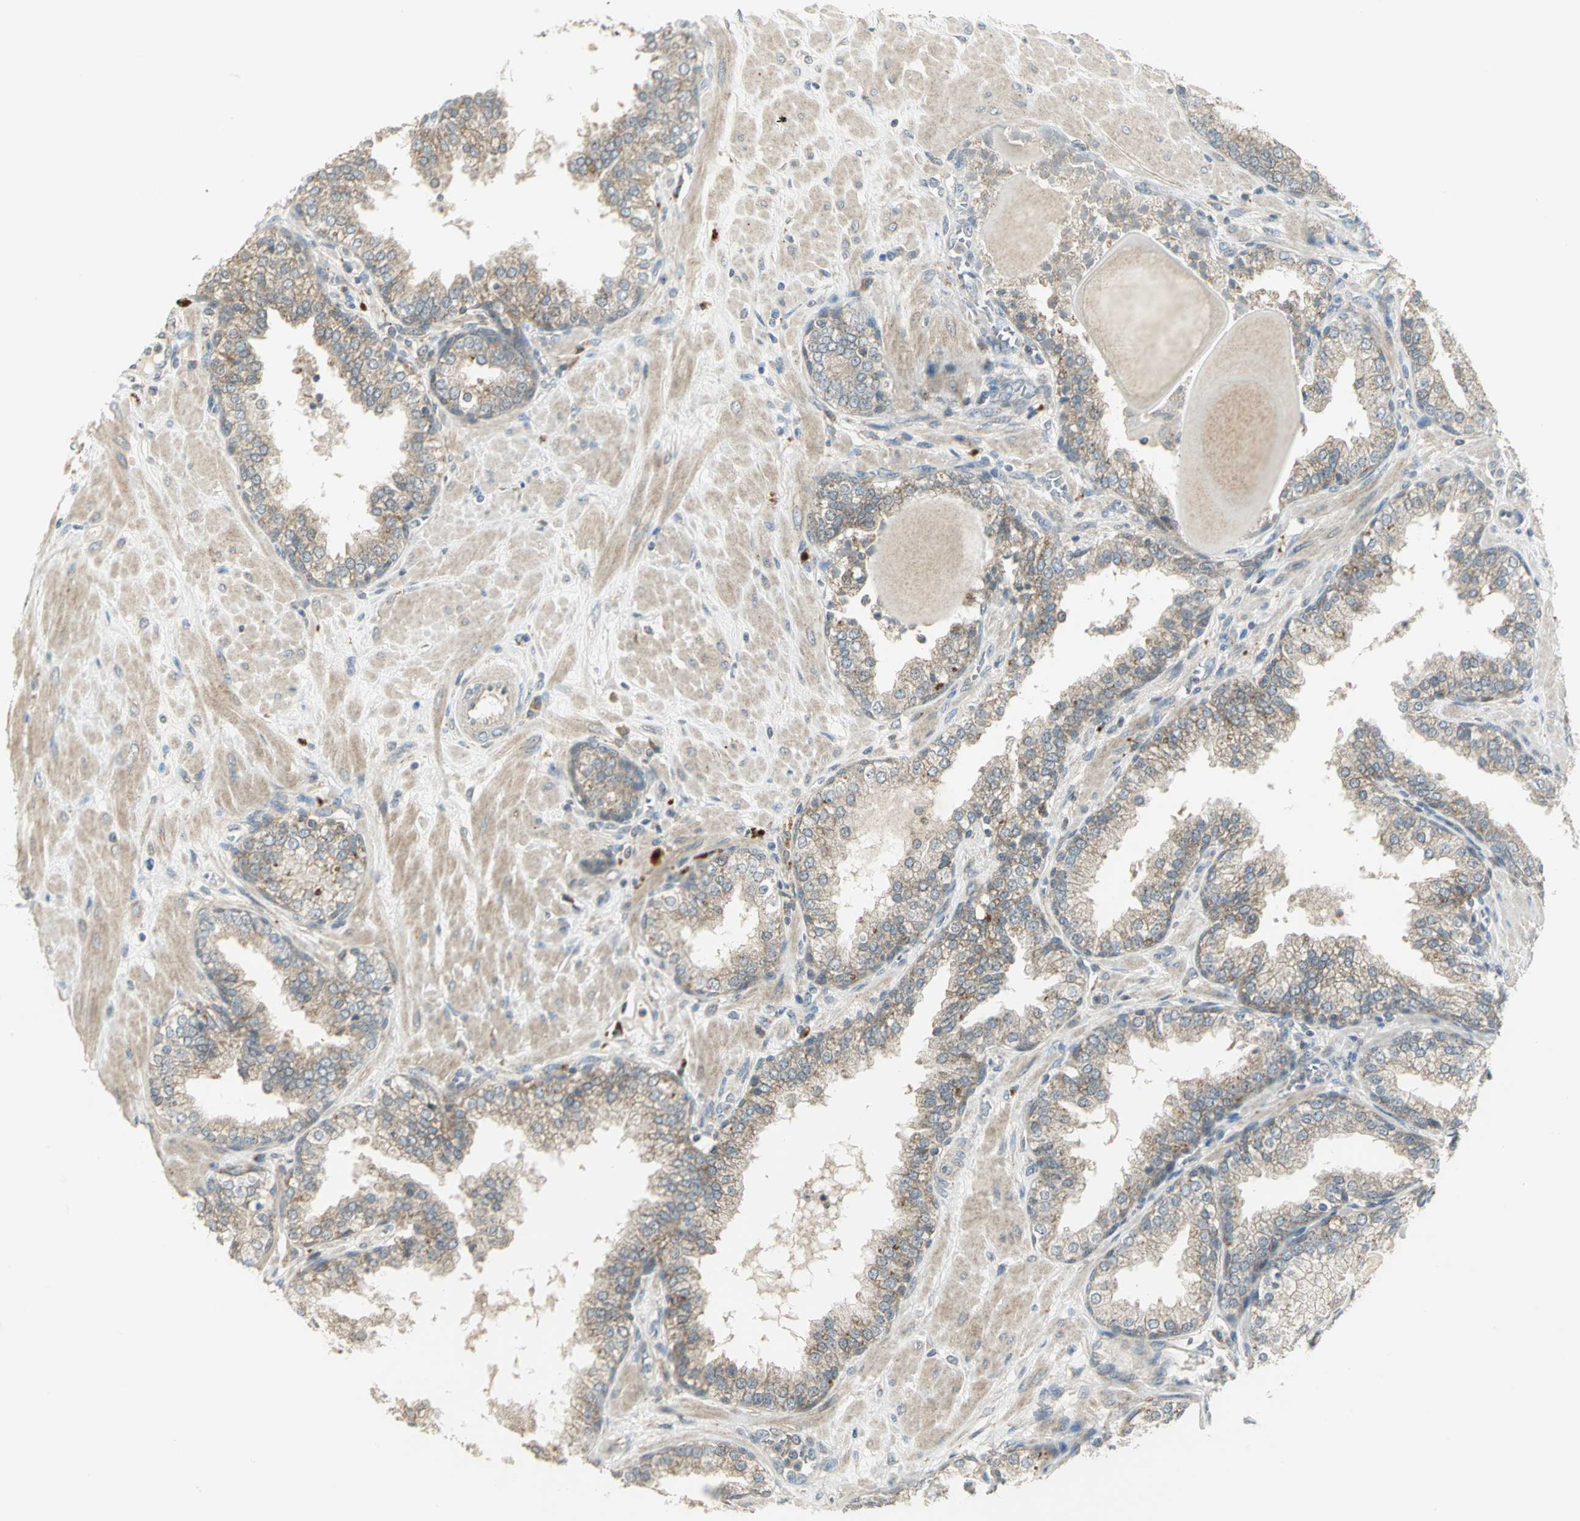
{"staining": {"intensity": "moderate", "quantity": ">75%", "location": "cytoplasmic/membranous"}, "tissue": "prostate", "cell_type": "Glandular cells", "image_type": "normal", "snomed": [{"axis": "morphology", "description": "Normal tissue, NOS"}, {"axis": "topography", "description": "Prostate"}], "caption": "Brown immunohistochemical staining in benign human prostate demonstrates moderate cytoplasmic/membranous expression in approximately >75% of glandular cells.", "gene": "MAPK8IP3", "patient": {"sex": "male", "age": 51}}